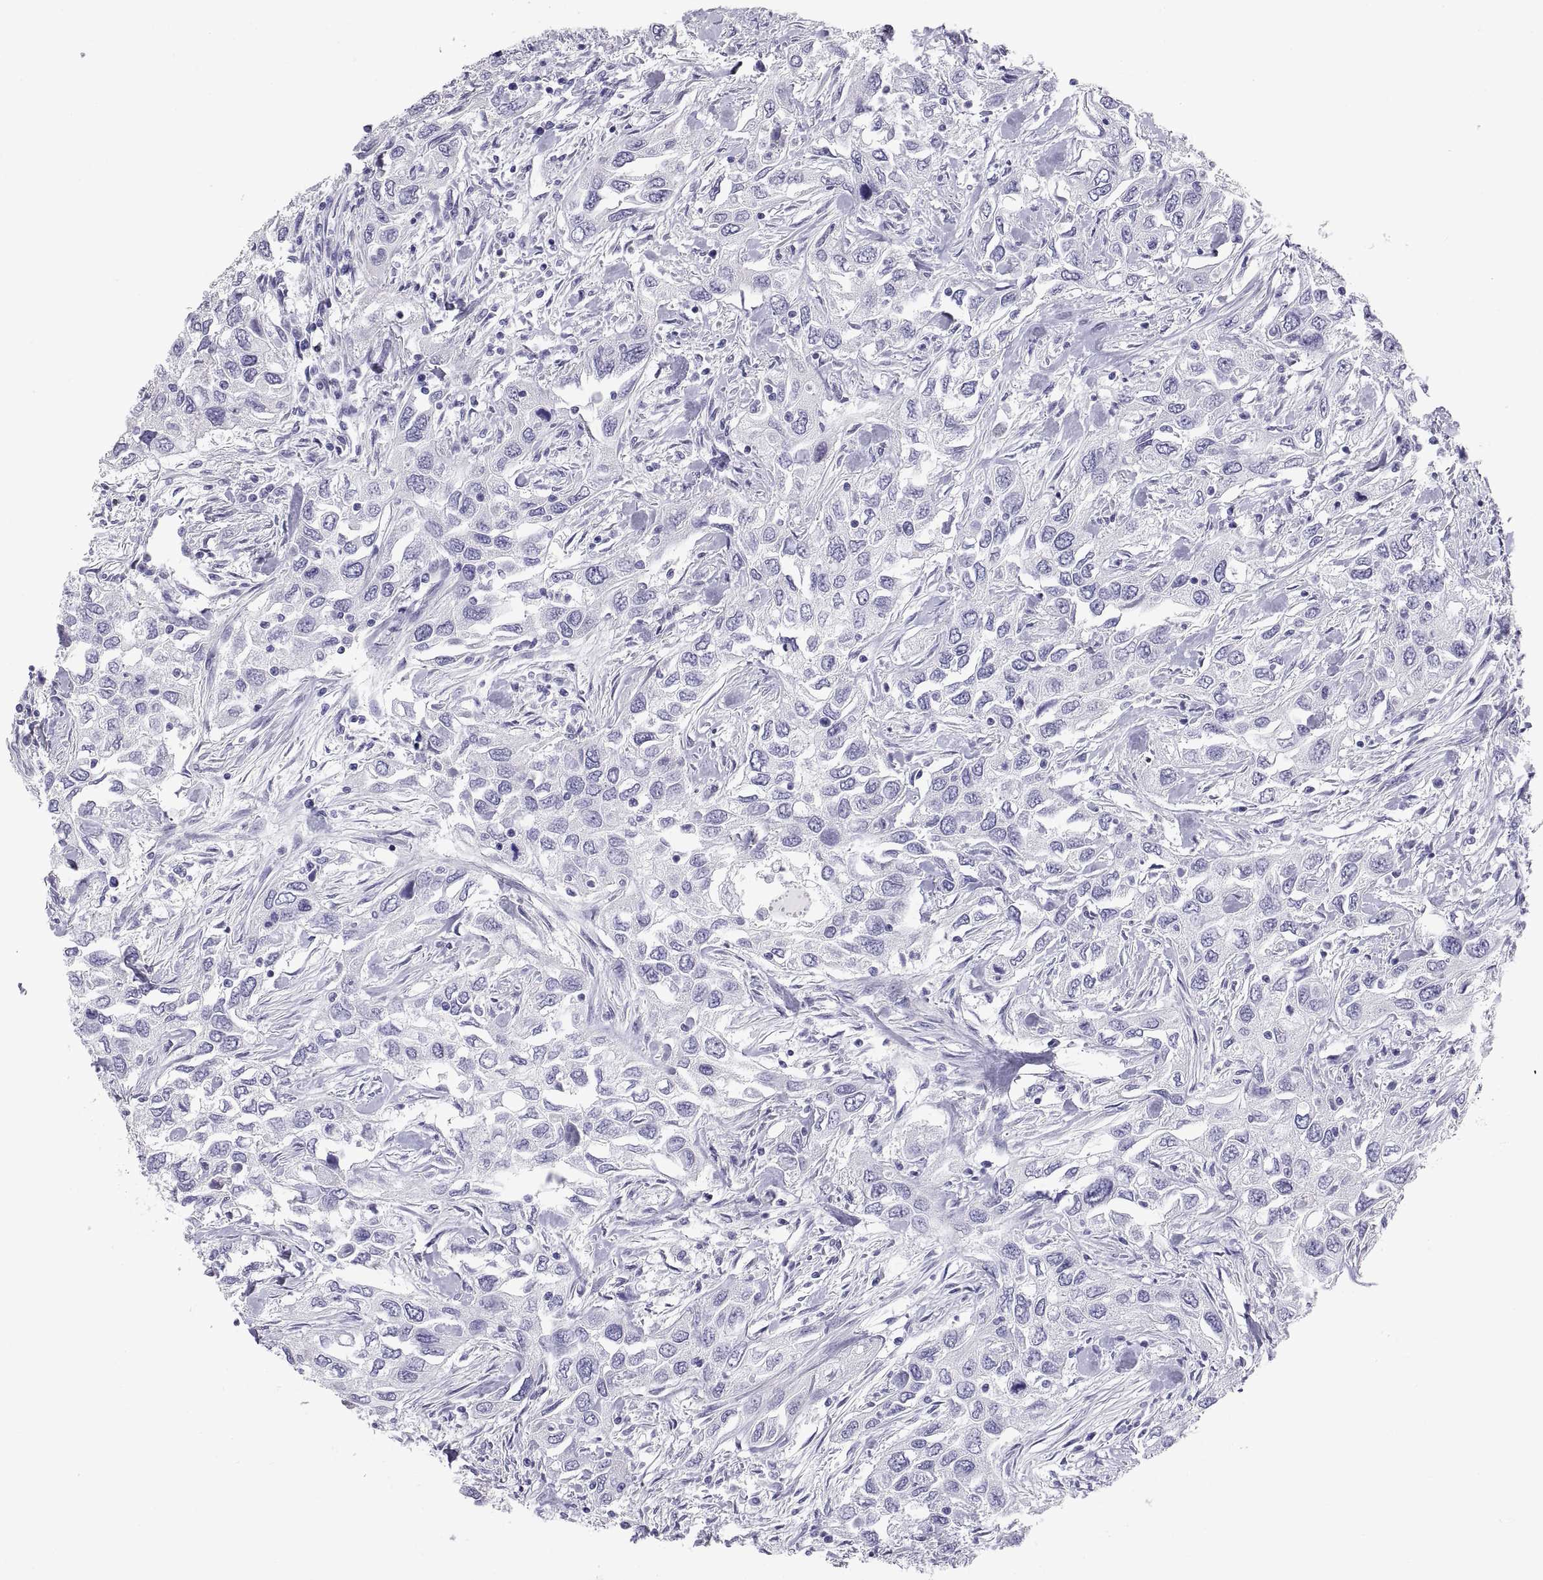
{"staining": {"intensity": "negative", "quantity": "none", "location": "none"}, "tissue": "urothelial cancer", "cell_type": "Tumor cells", "image_type": "cancer", "snomed": [{"axis": "morphology", "description": "Urothelial carcinoma, High grade"}, {"axis": "topography", "description": "Urinary bladder"}], "caption": "An immunohistochemistry histopathology image of urothelial carcinoma (high-grade) is shown. There is no staining in tumor cells of urothelial carcinoma (high-grade).", "gene": "FAM170A", "patient": {"sex": "male", "age": 76}}